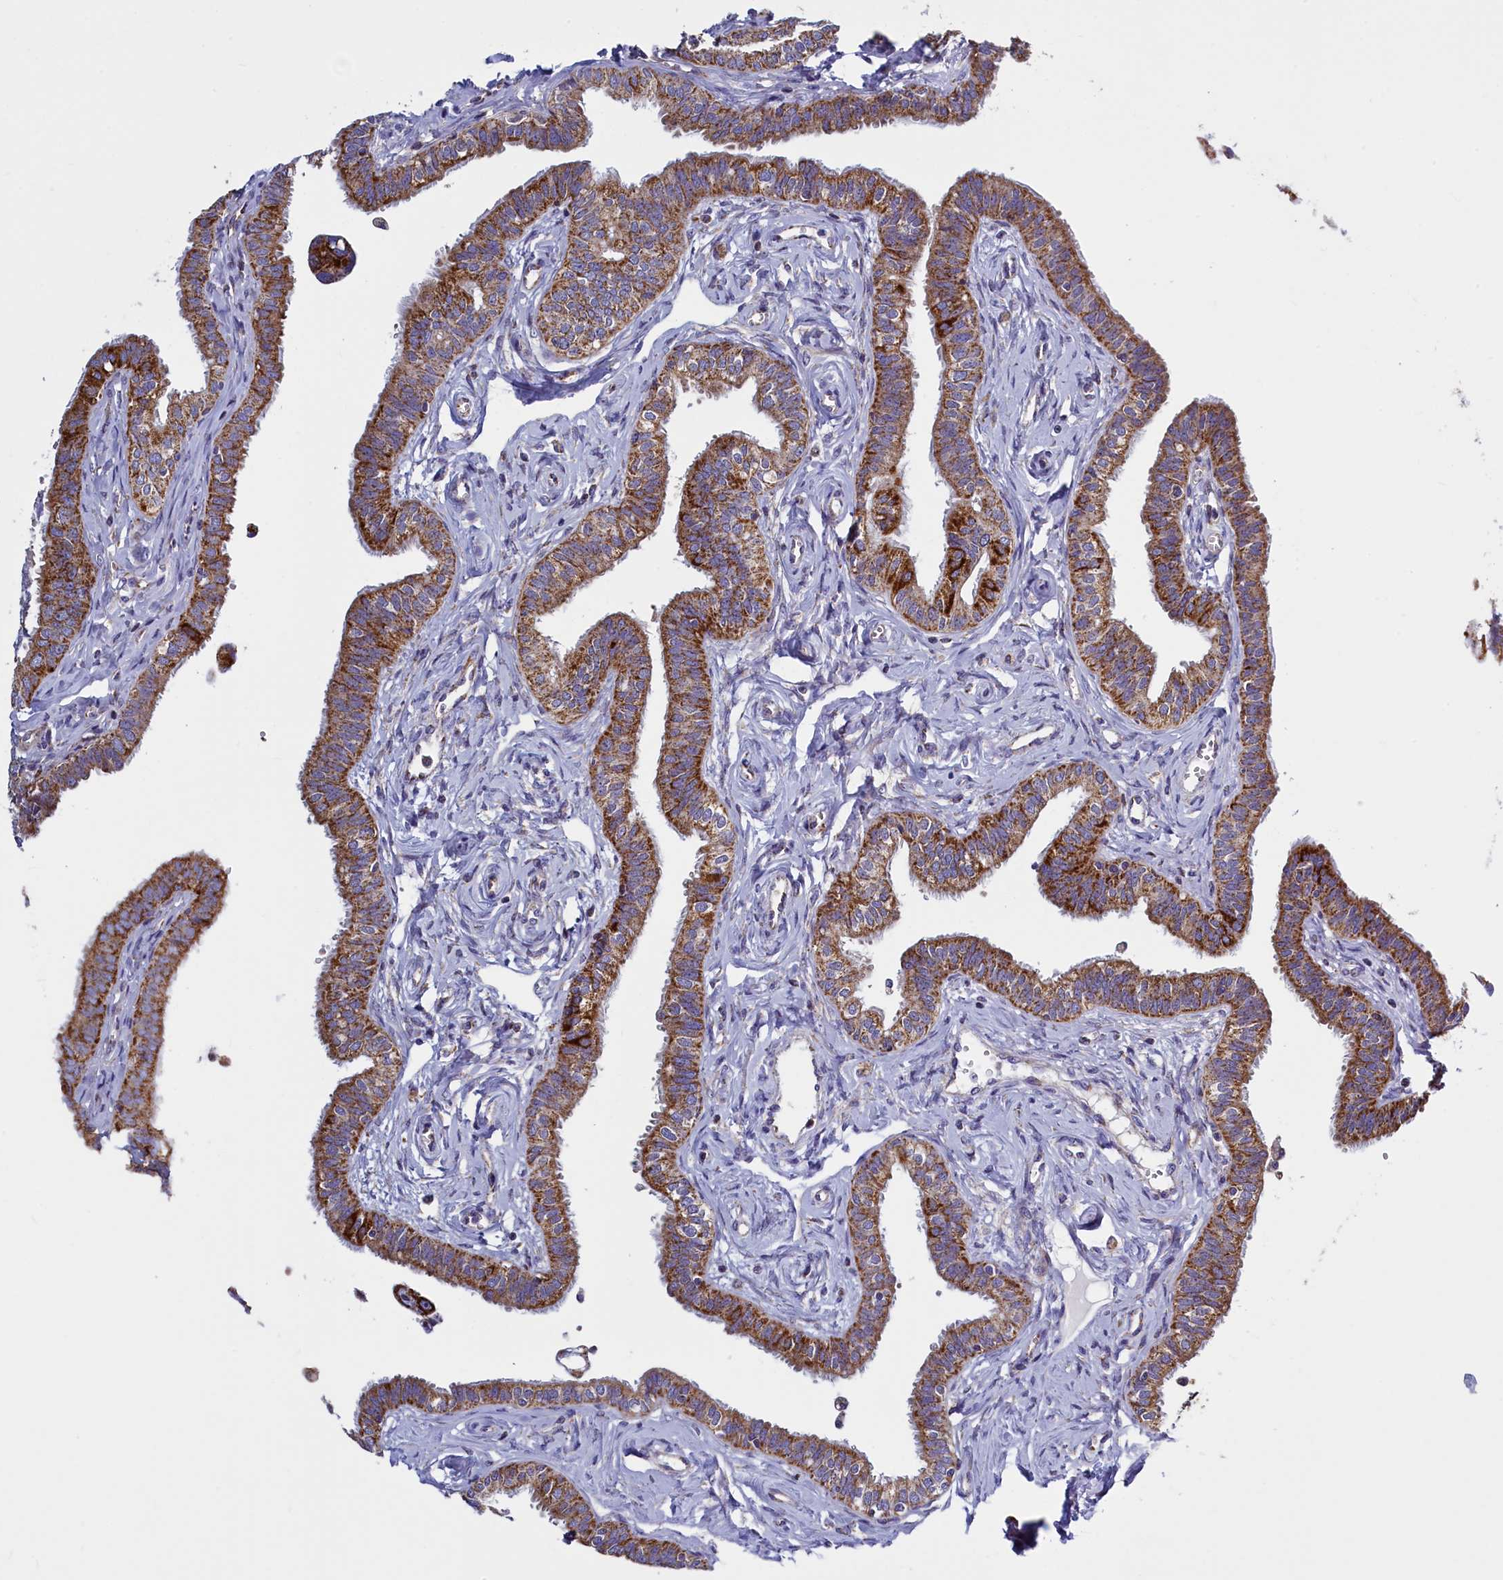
{"staining": {"intensity": "moderate", "quantity": ">75%", "location": "cytoplasmic/membranous"}, "tissue": "fallopian tube", "cell_type": "Glandular cells", "image_type": "normal", "snomed": [{"axis": "morphology", "description": "Normal tissue, NOS"}, {"axis": "morphology", "description": "Carcinoma, NOS"}, {"axis": "topography", "description": "Fallopian tube"}, {"axis": "topography", "description": "Ovary"}], "caption": "Immunohistochemical staining of benign human fallopian tube shows moderate cytoplasmic/membranous protein staining in about >75% of glandular cells.", "gene": "IFT122", "patient": {"sex": "female", "age": 59}}